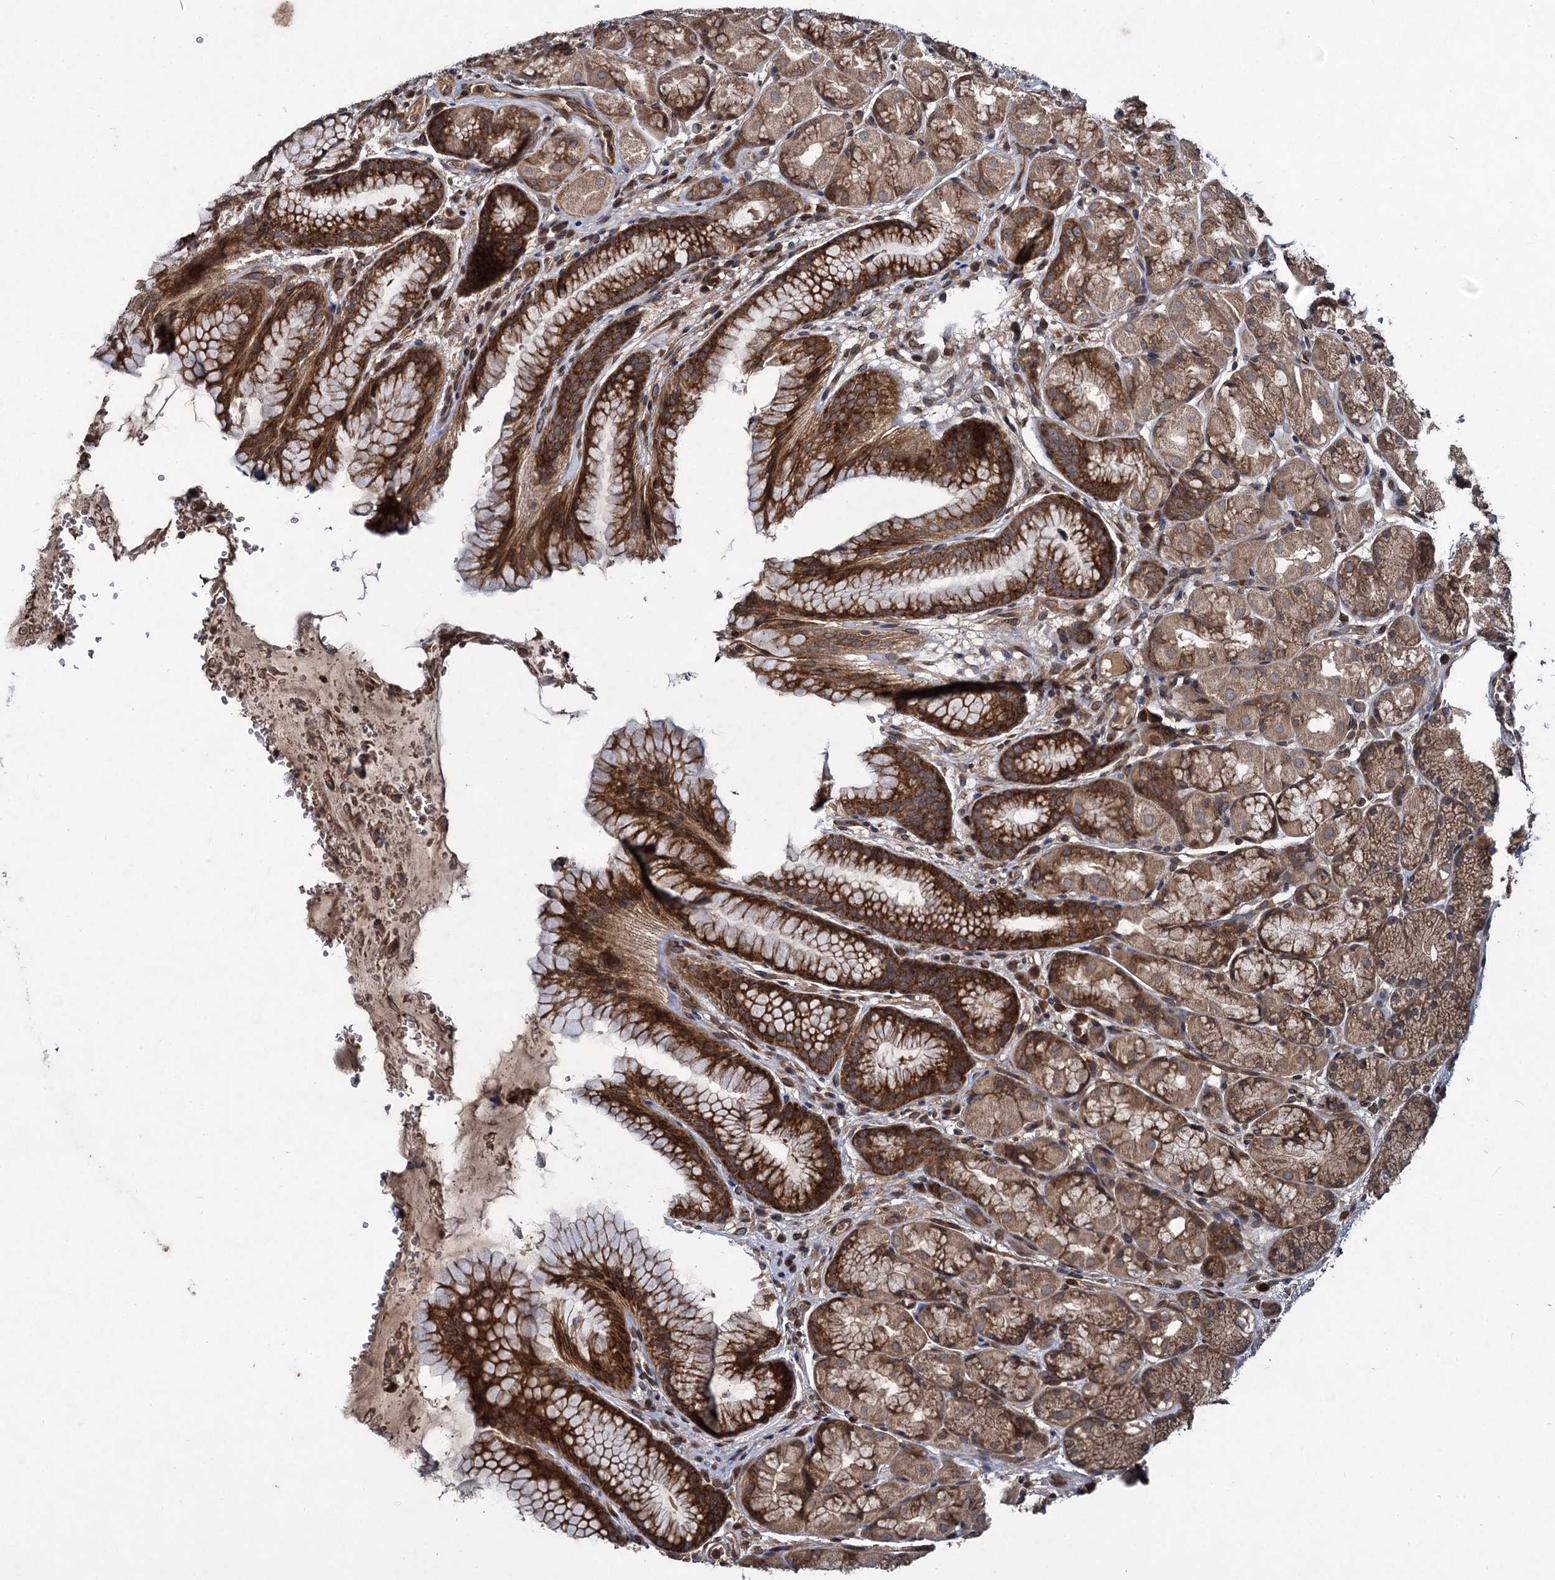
{"staining": {"intensity": "strong", "quantity": ">75%", "location": "cytoplasmic/membranous"}, "tissue": "stomach", "cell_type": "Glandular cells", "image_type": "normal", "snomed": [{"axis": "morphology", "description": "Normal tissue, NOS"}, {"axis": "topography", "description": "Stomach"}], "caption": "This is a photomicrograph of IHC staining of benign stomach, which shows strong positivity in the cytoplasmic/membranous of glandular cells.", "gene": "DCP1B", "patient": {"sex": "male", "age": 63}}